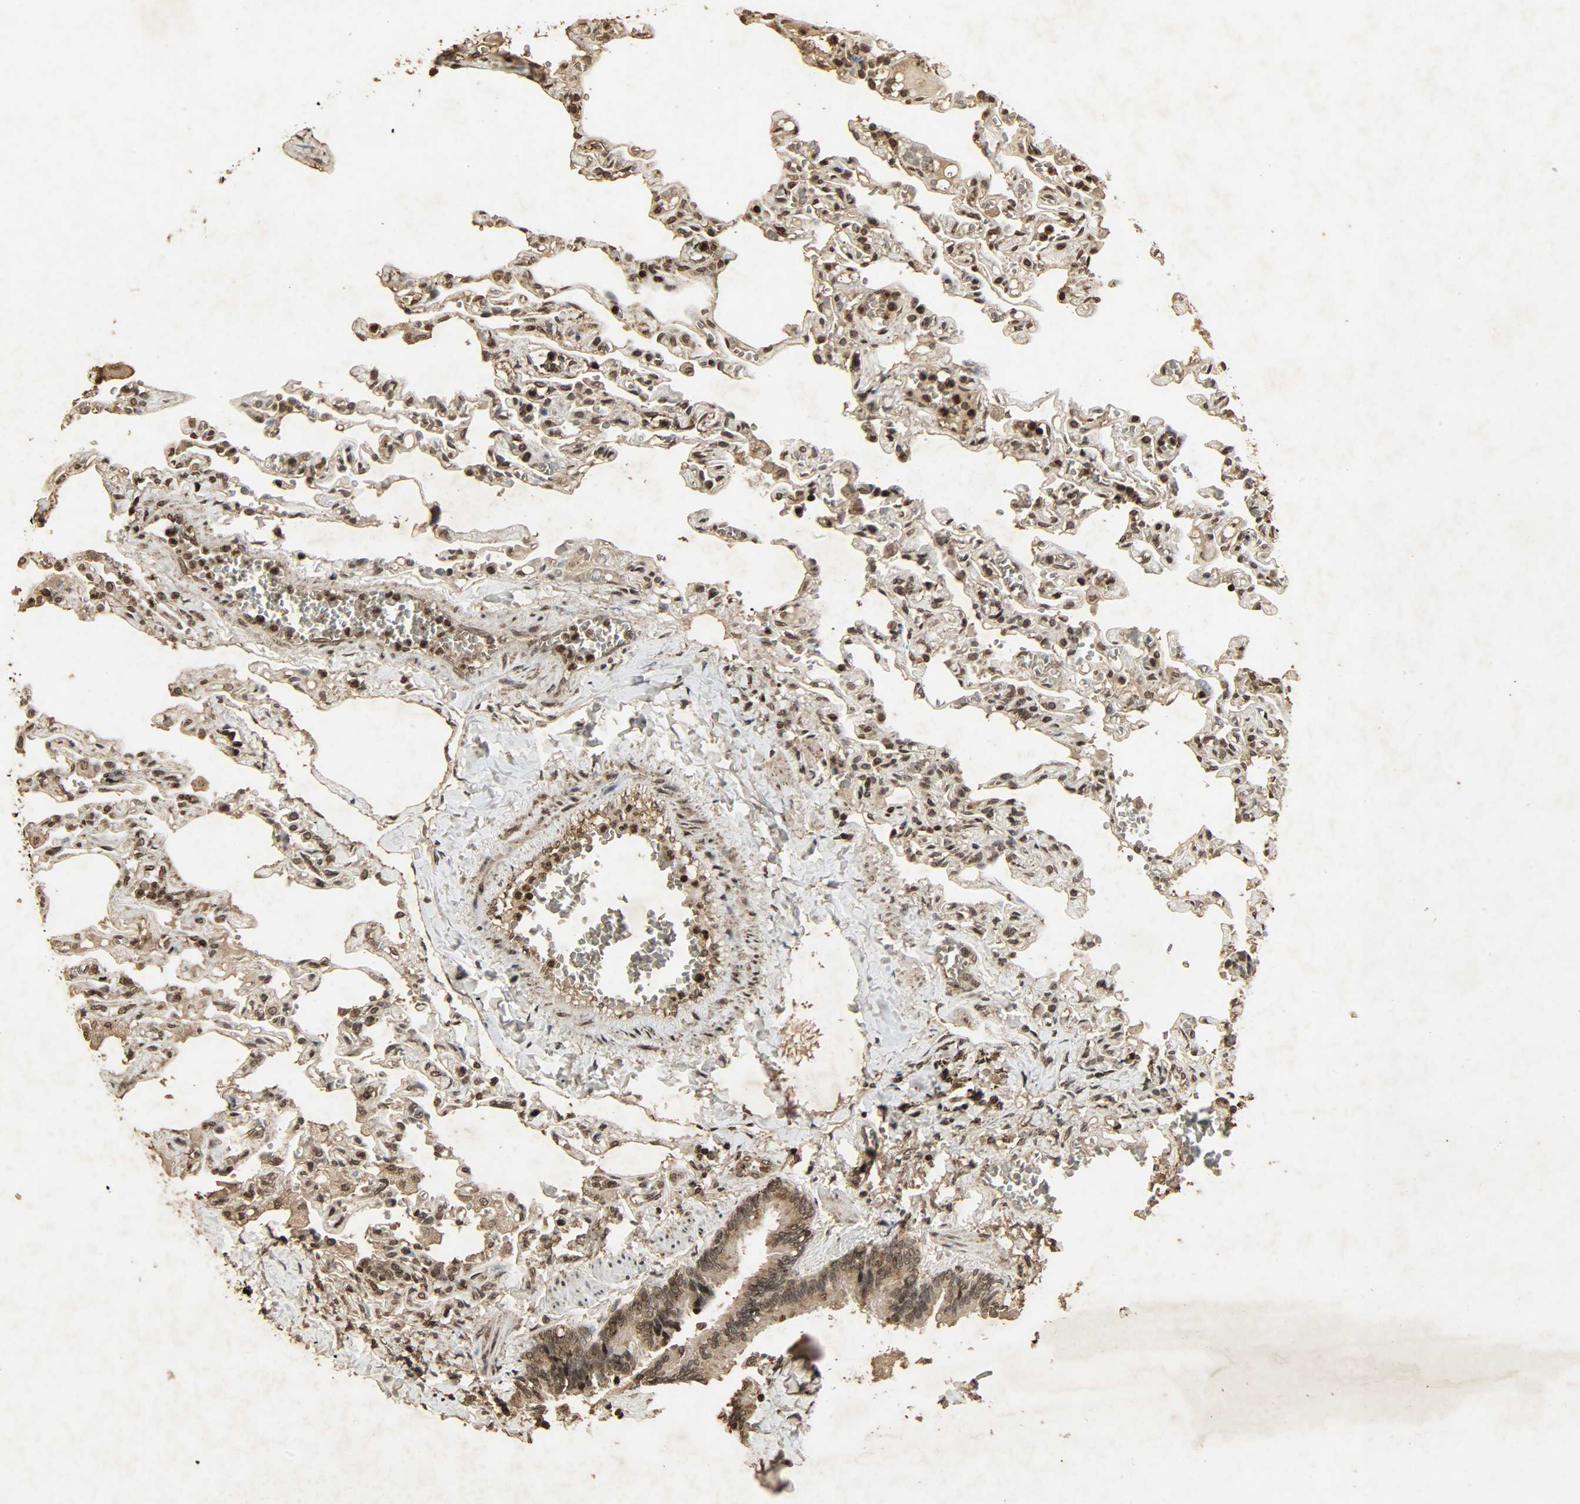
{"staining": {"intensity": "strong", "quantity": ">75%", "location": "nuclear"}, "tissue": "lung", "cell_type": "Alveolar cells", "image_type": "normal", "snomed": [{"axis": "morphology", "description": "Normal tissue, NOS"}, {"axis": "topography", "description": "Lung"}], "caption": "Protein staining of benign lung exhibits strong nuclear staining in approximately >75% of alveolar cells. (DAB IHC, brown staining for protein, blue staining for nuclei).", "gene": "PPP3R1", "patient": {"sex": "male", "age": 21}}